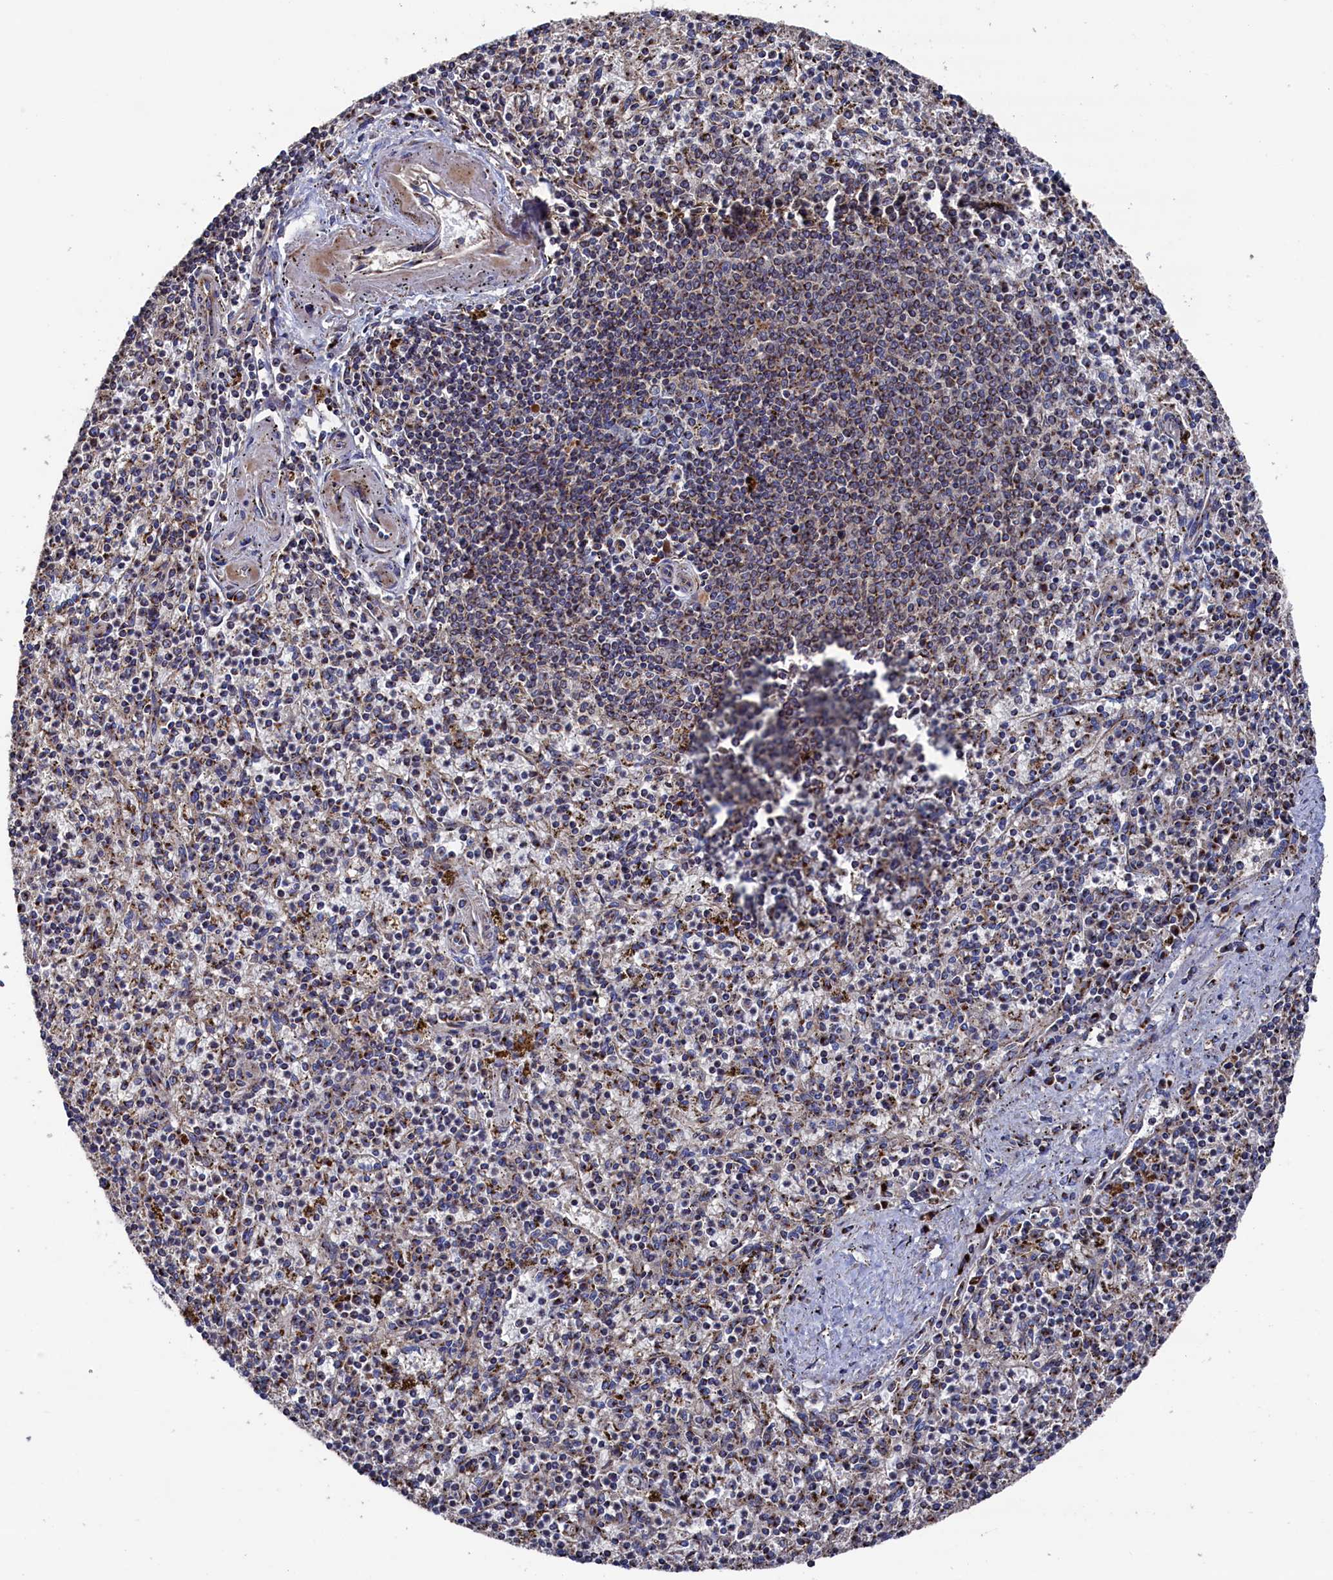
{"staining": {"intensity": "moderate", "quantity": ">75%", "location": "cytoplasmic/membranous"}, "tissue": "spleen", "cell_type": "Cells in red pulp", "image_type": "normal", "snomed": [{"axis": "morphology", "description": "Normal tissue, NOS"}, {"axis": "topography", "description": "Spleen"}], "caption": "Protein expression analysis of normal spleen reveals moderate cytoplasmic/membranous positivity in about >75% of cells in red pulp. The staining was performed using DAB (3,3'-diaminobenzidine), with brown indicating positive protein expression. Nuclei are stained blue with hematoxylin.", "gene": "PRRC1", "patient": {"sex": "male", "age": 72}}